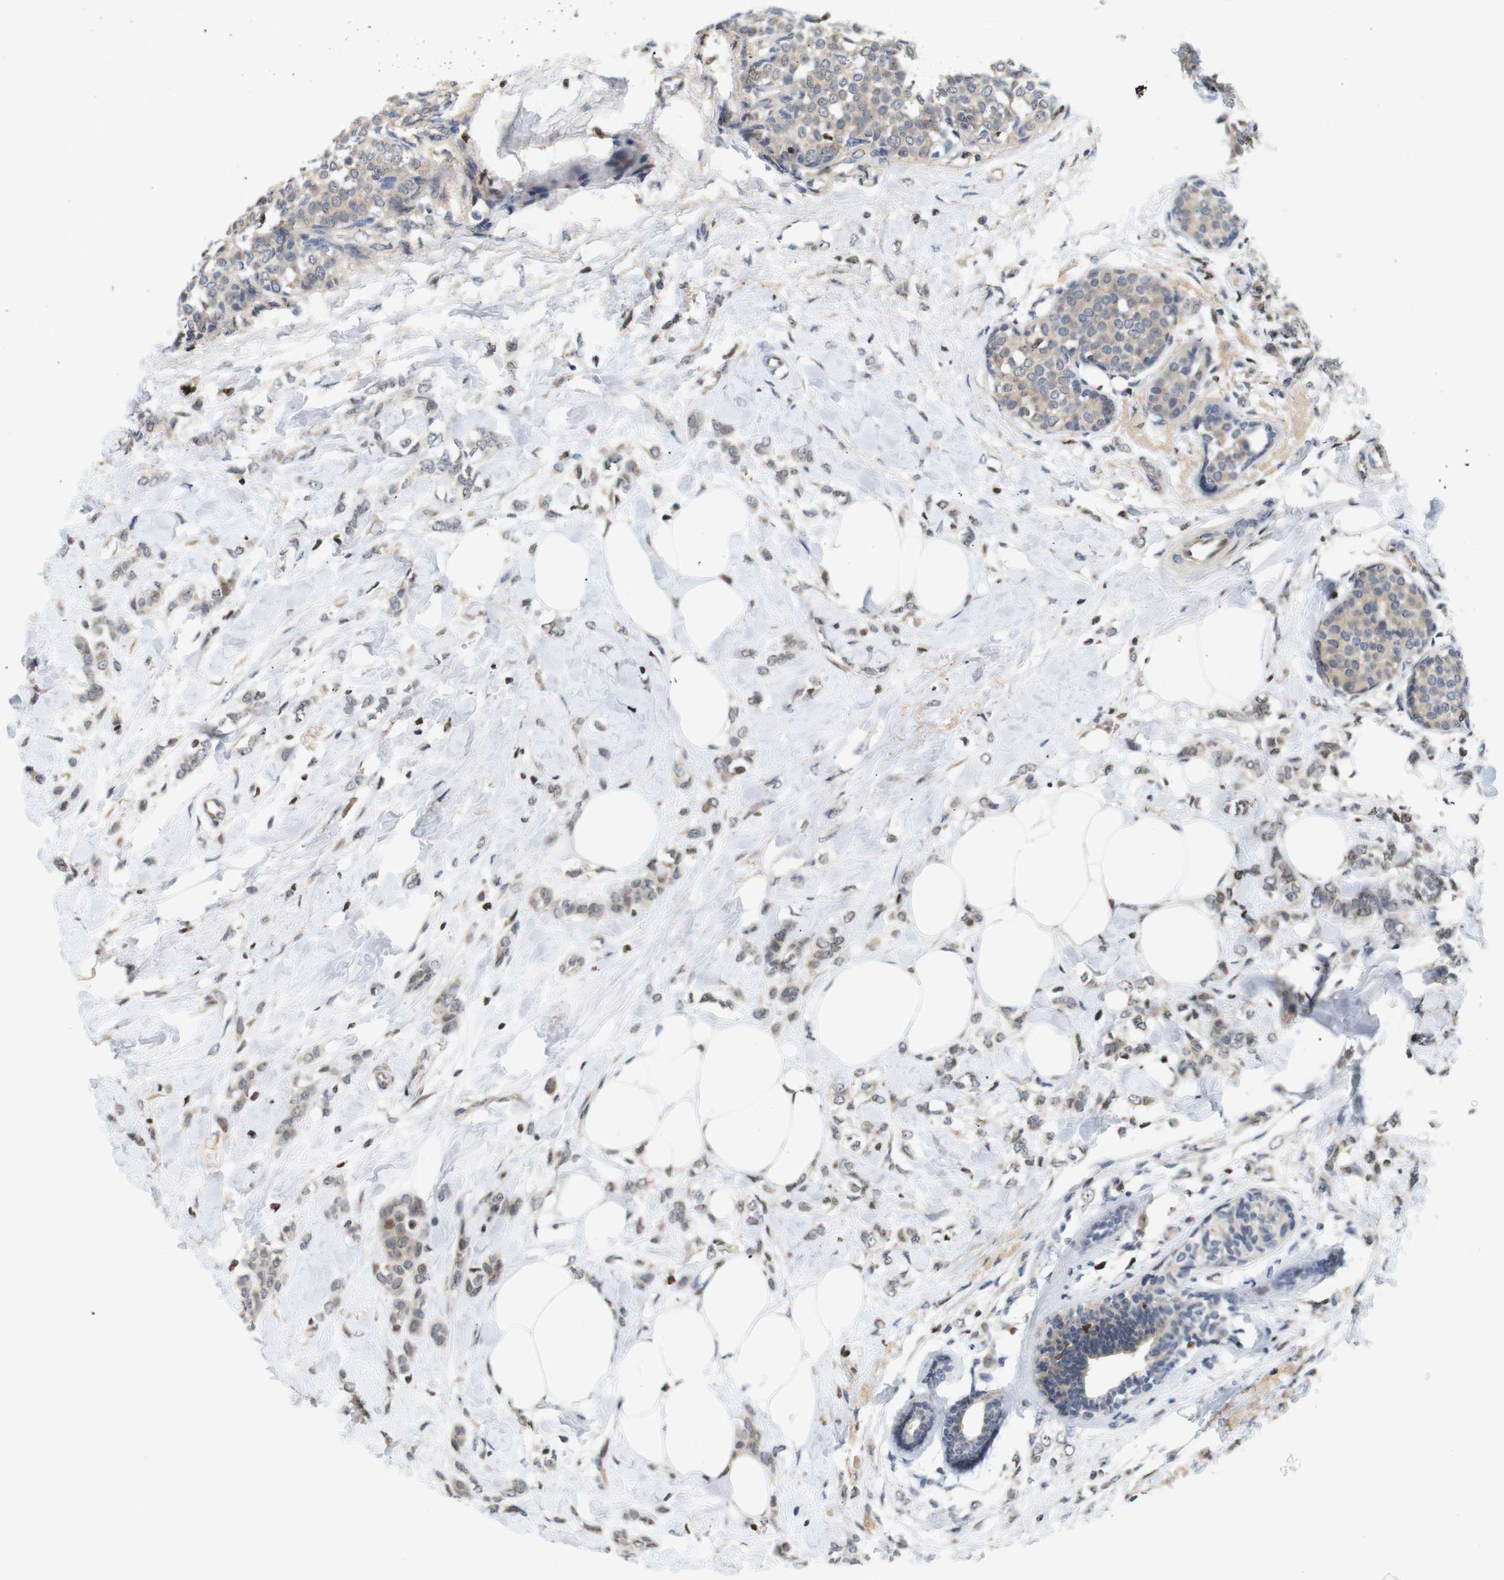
{"staining": {"intensity": "weak", "quantity": ">75%", "location": "cytoplasmic/membranous"}, "tissue": "breast cancer", "cell_type": "Tumor cells", "image_type": "cancer", "snomed": [{"axis": "morphology", "description": "Lobular carcinoma, in situ"}, {"axis": "morphology", "description": "Lobular carcinoma"}, {"axis": "topography", "description": "Breast"}], "caption": "DAB immunohistochemical staining of human breast cancer (lobular carcinoma in situ) reveals weak cytoplasmic/membranous protein staining in about >75% of tumor cells. (DAB IHC, brown staining for protein, blue staining for nuclei).", "gene": "MBD1", "patient": {"sex": "female", "age": 41}}